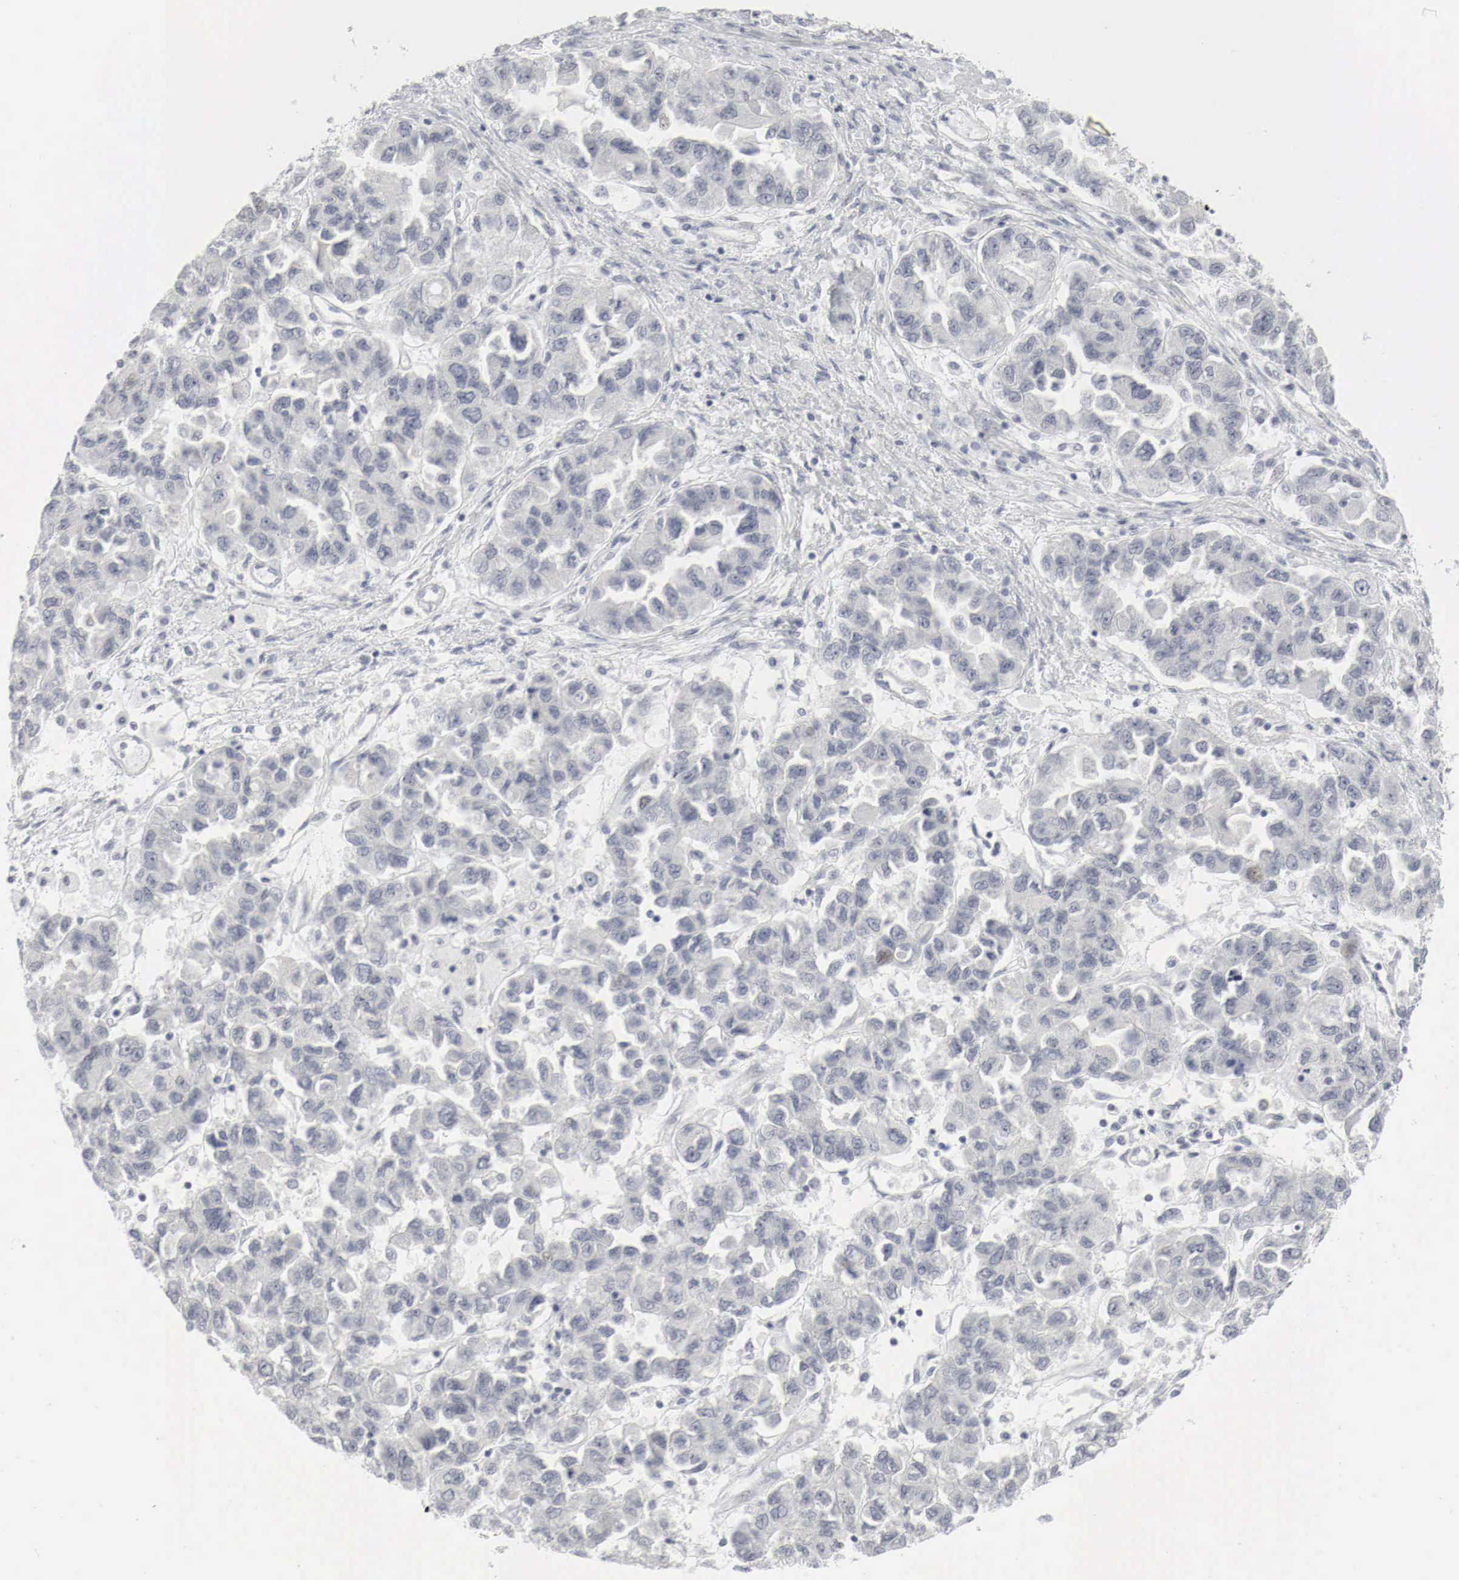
{"staining": {"intensity": "negative", "quantity": "none", "location": "none"}, "tissue": "ovarian cancer", "cell_type": "Tumor cells", "image_type": "cancer", "snomed": [{"axis": "morphology", "description": "Cystadenocarcinoma, serous, NOS"}, {"axis": "topography", "description": "Ovary"}], "caption": "Immunohistochemistry micrograph of neoplastic tissue: ovarian serous cystadenocarcinoma stained with DAB (3,3'-diaminobenzidine) exhibits no significant protein positivity in tumor cells.", "gene": "TP63", "patient": {"sex": "female", "age": 84}}